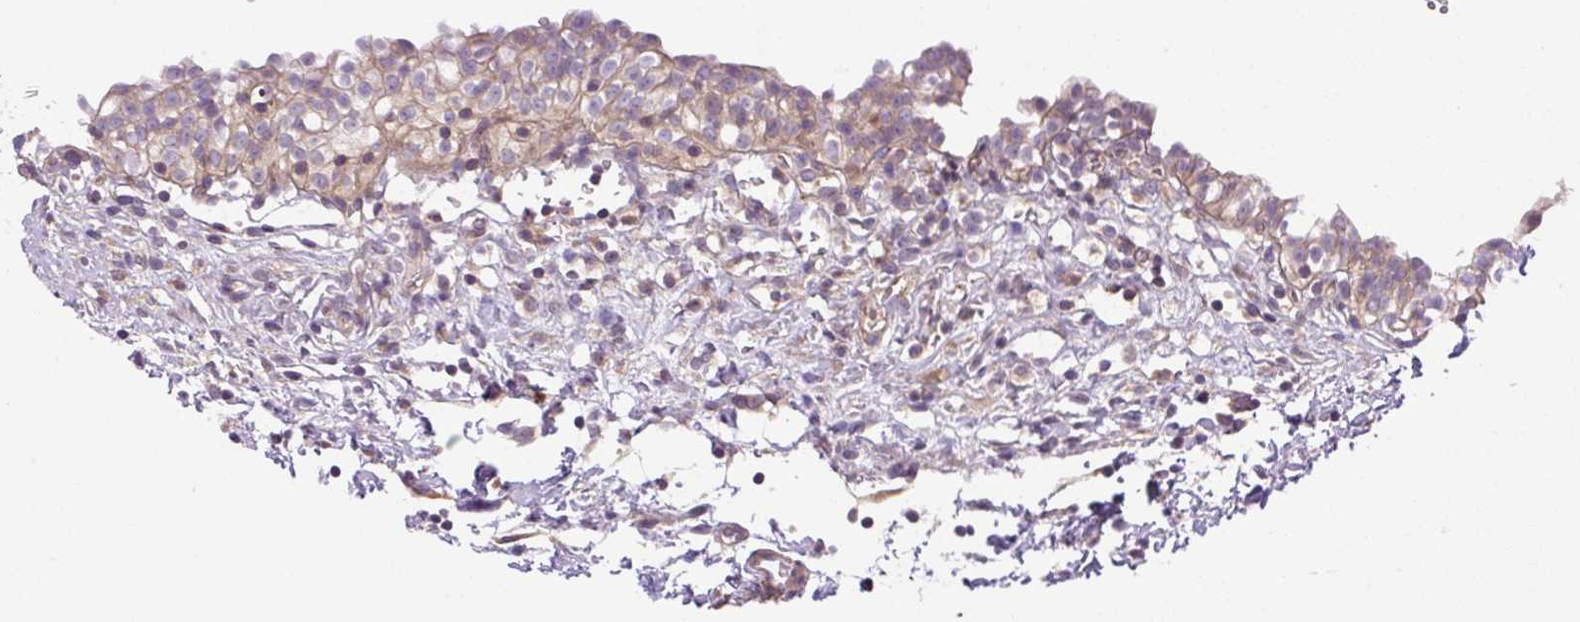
{"staining": {"intensity": "moderate", "quantity": "25%-75%", "location": "cytoplasmic/membranous,nuclear"}, "tissue": "urinary bladder", "cell_type": "Urothelial cells", "image_type": "normal", "snomed": [{"axis": "morphology", "description": "Normal tissue, NOS"}, {"axis": "topography", "description": "Urinary bladder"}, {"axis": "topography", "description": "Peripheral nerve tissue"}], "caption": "Protein expression analysis of normal human urinary bladder reveals moderate cytoplasmic/membranous,nuclear expression in approximately 25%-75% of urothelial cells. Using DAB (3,3'-diaminobenzidine) (brown) and hematoxylin (blue) stains, captured at high magnification using brightfield microscopy.", "gene": "KIFC1", "patient": {"sex": "male", "age": 55}}